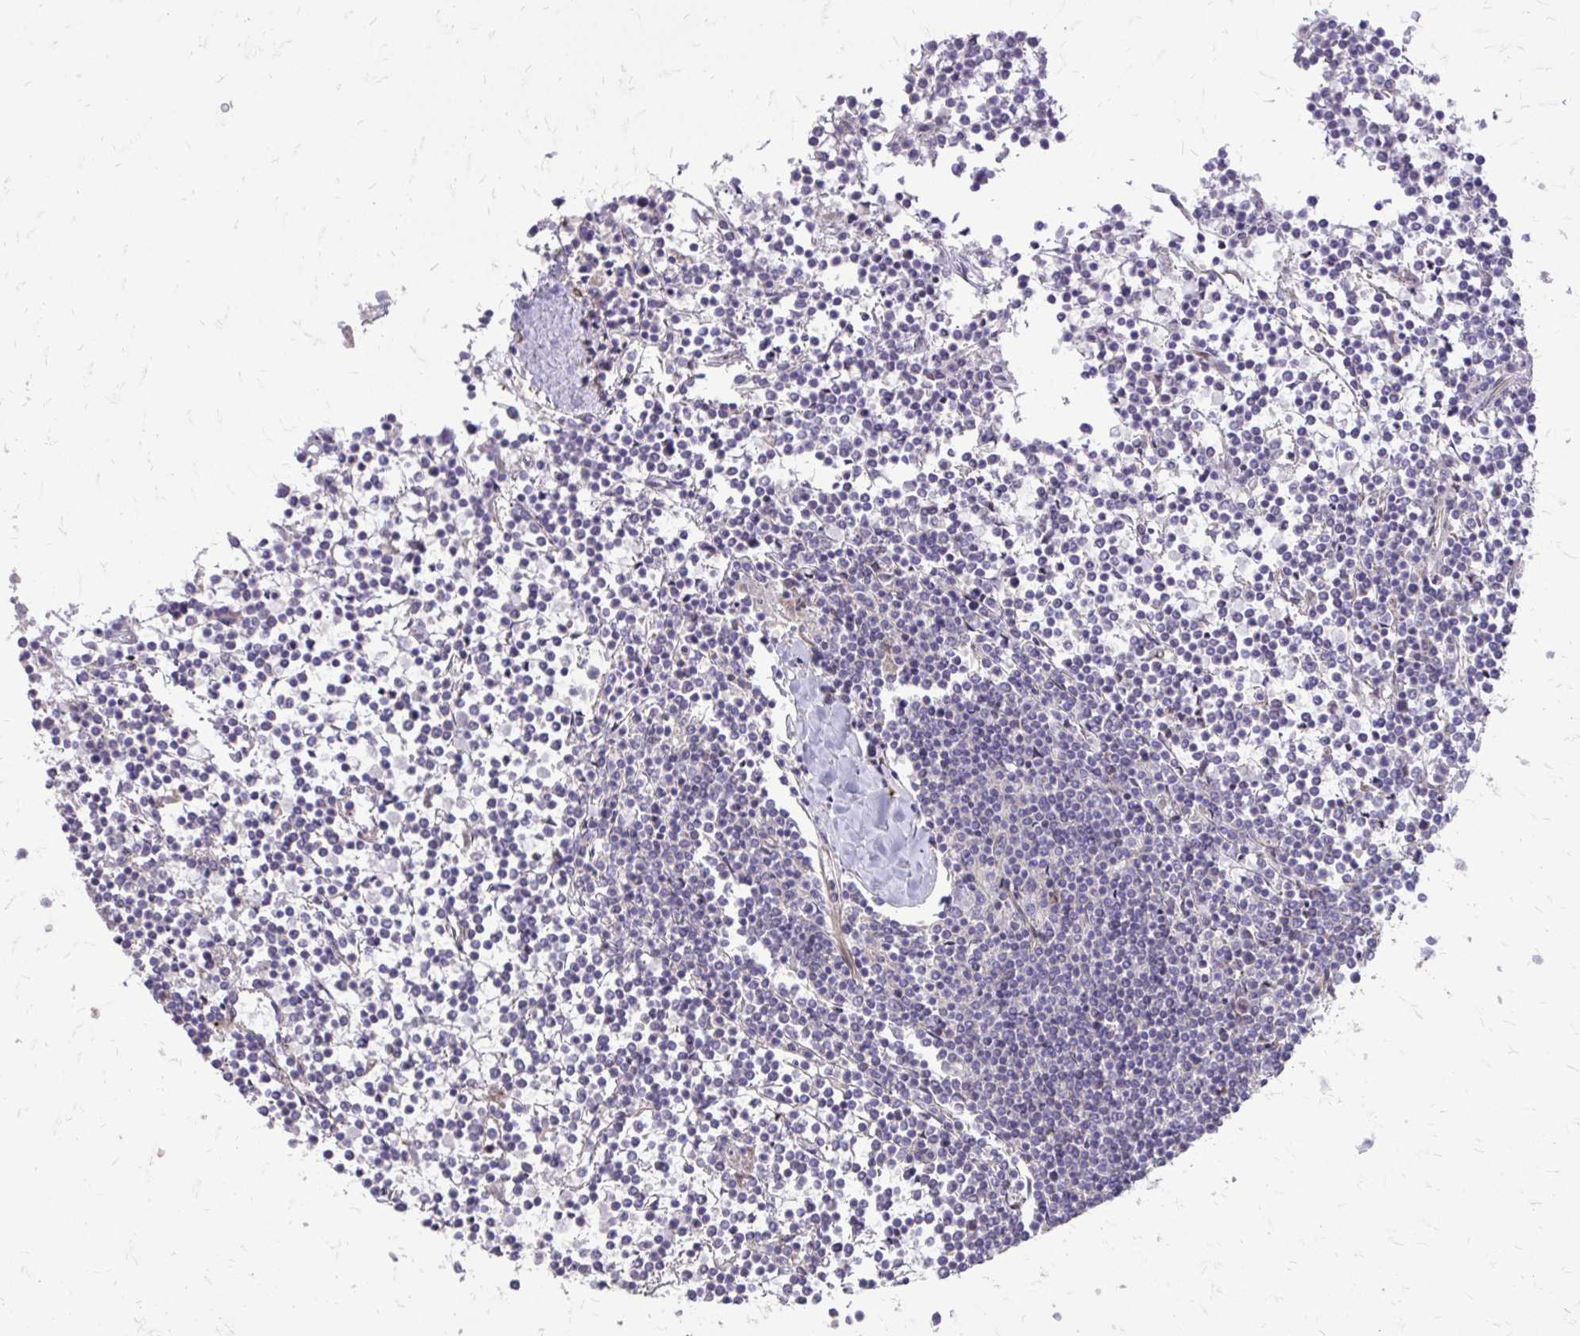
{"staining": {"intensity": "negative", "quantity": "none", "location": "none"}, "tissue": "lymphoma", "cell_type": "Tumor cells", "image_type": "cancer", "snomed": [{"axis": "morphology", "description": "Malignant lymphoma, non-Hodgkin's type, Low grade"}, {"axis": "topography", "description": "Spleen"}], "caption": "The image shows no staining of tumor cells in lymphoma.", "gene": "MYORG", "patient": {"sex": "female", "age": 19}}